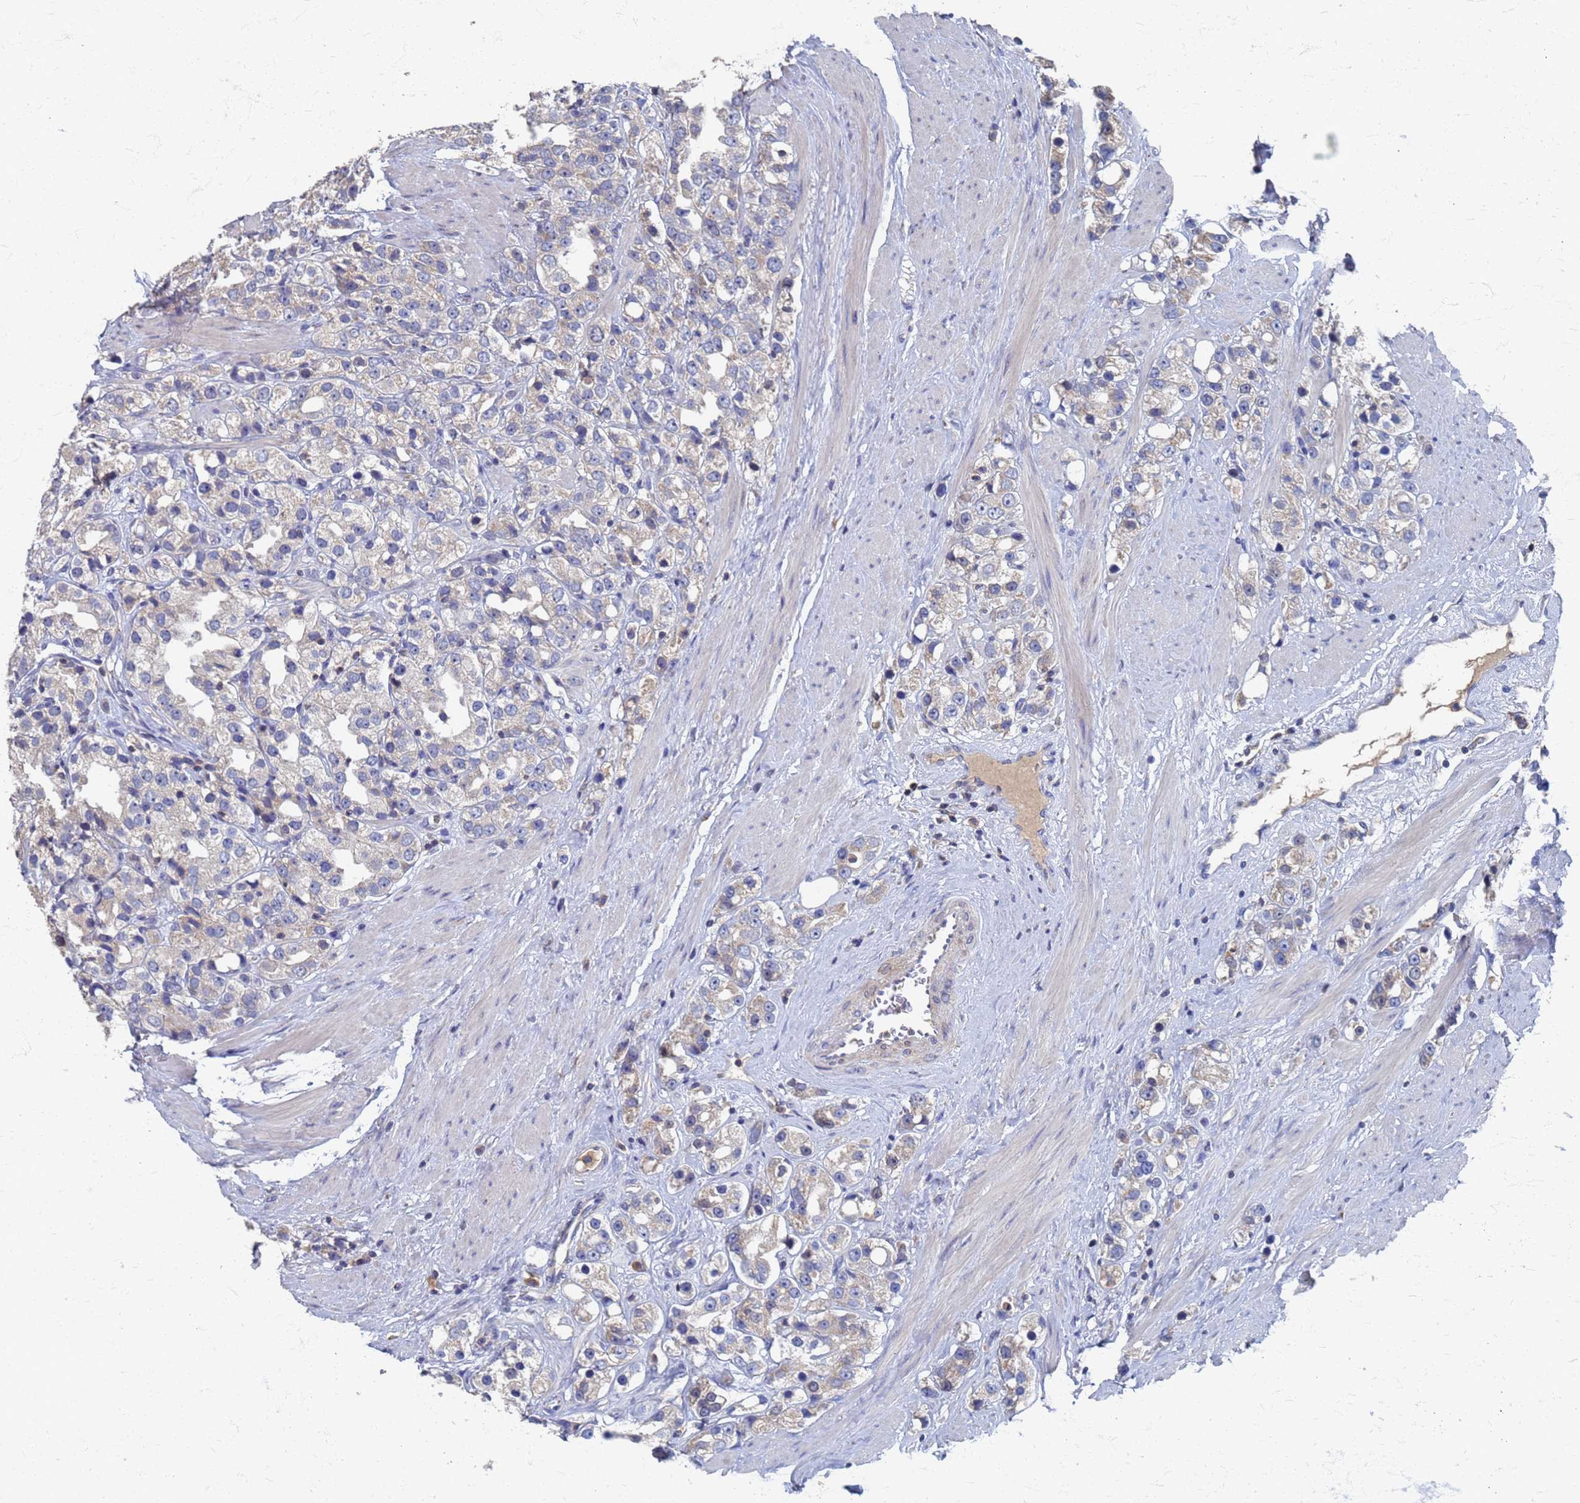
{"staining": {"intensity": "weak", "quantity": "25%-75%", "location": "cytoplasmic/membranous"}, "tissue": "prostate cancer", "cell_type": "Tumor cells", "image_type": "cancer", "snomed": [{"axis": "morphology", "description": "Adenocarcinoma, NOS"}, {"axis": "topography", "description": "Prostate"}], "caption": "Adenocarcinoma (prostate) stained with DAB (3,3'-diaminobenzidine) immunohistochemistry (IHC) reveals low levels of weak cytoplasmic/membranous positivity in approximately 25%-75% of tumor cells.", "gene": "KRCC1", "patient": {"sex": "male", "age": 79}}